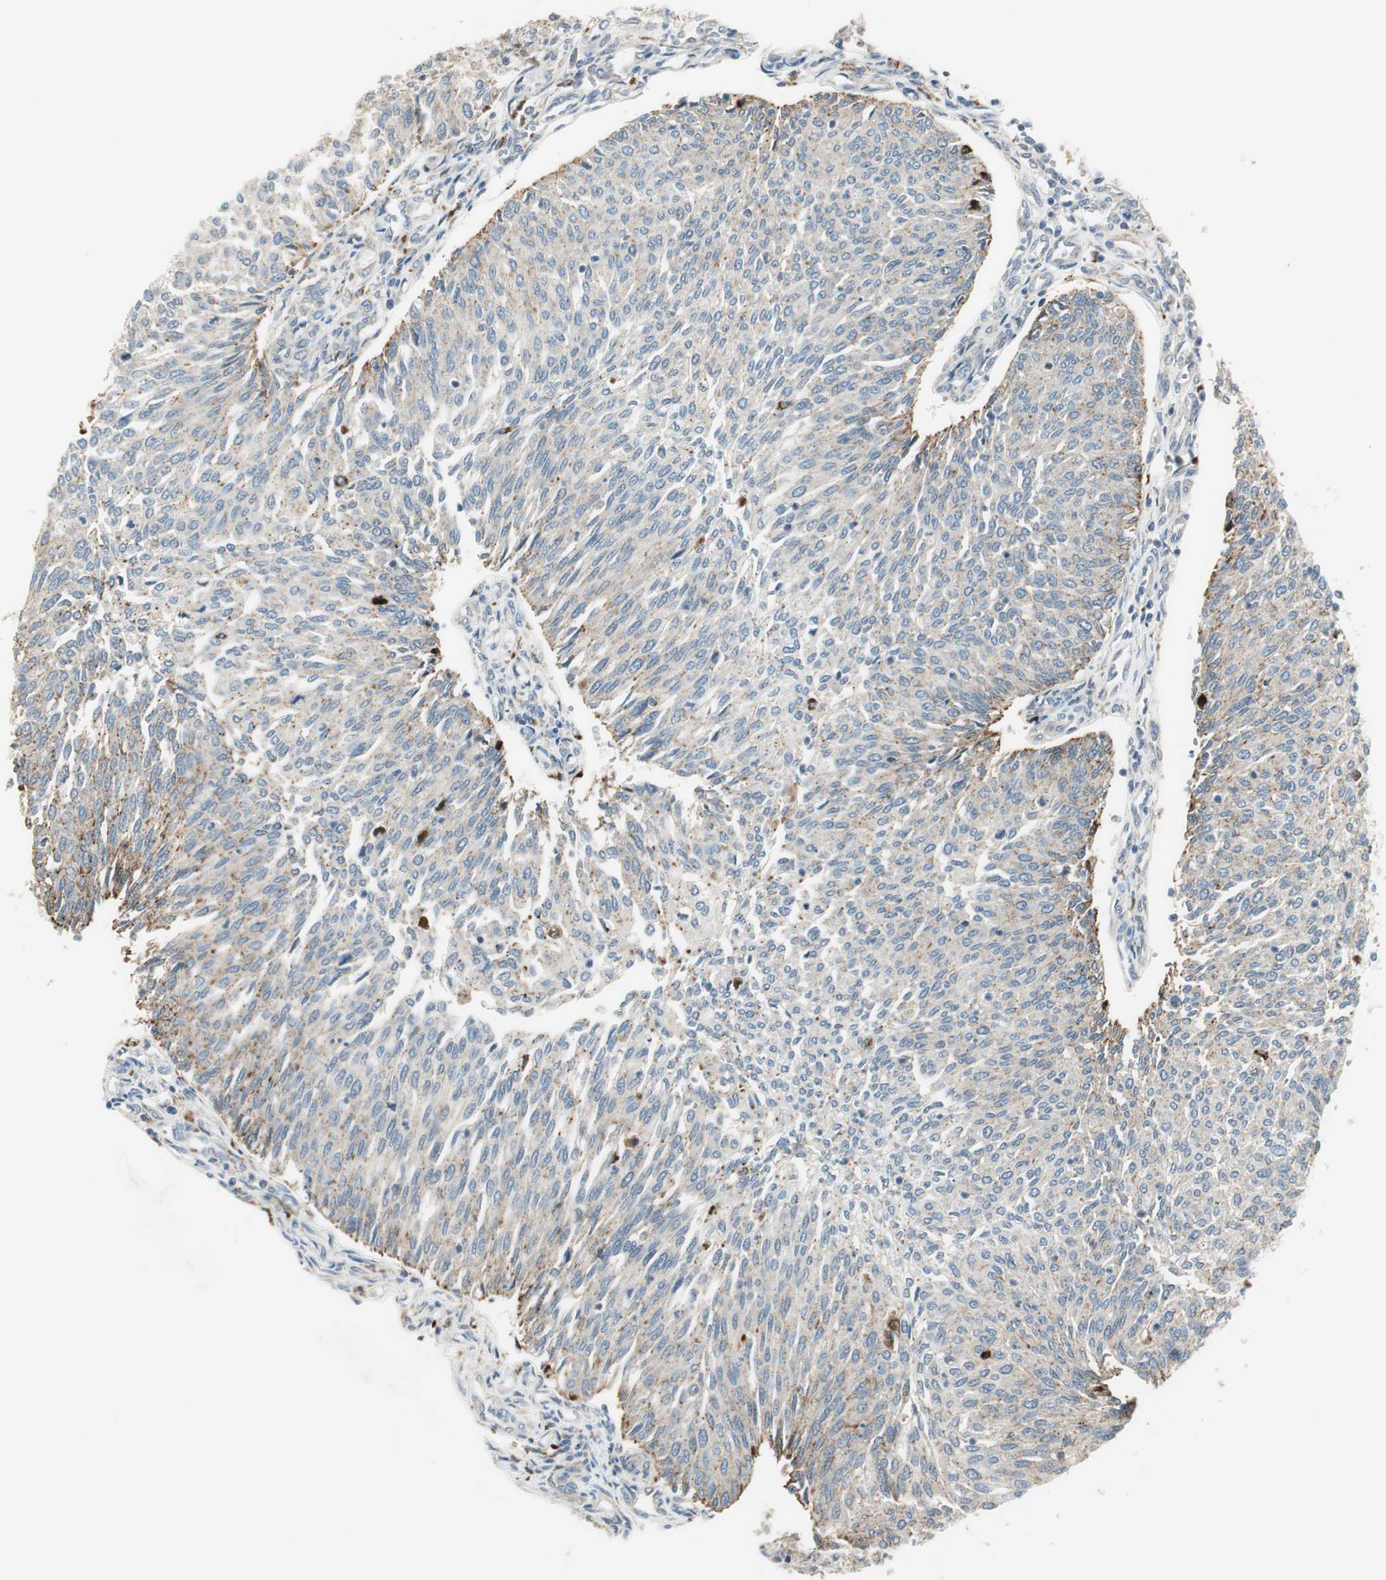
{"staining": {"intensity": "weak", "quantity": "25%-75%", "location": "cytoplasmic/membranous"}, "tissue": "urothelial cancer", "cell_type": "Tumor cells", "image_type": "cancer", "snomed": [{"axis": "morphology", "description": "Urothelial carcinoma, Low grade"}, {"axis": "topography", "description": "Urinary bladder"}], "caption": "This is a micrograph of IHC staining of urothelial cancer, which shows weak positivity in the cytoplasmic/membranous of tumor cells.", "gene": "NCK1", "patient": {"sex": "female", "age": 79}}